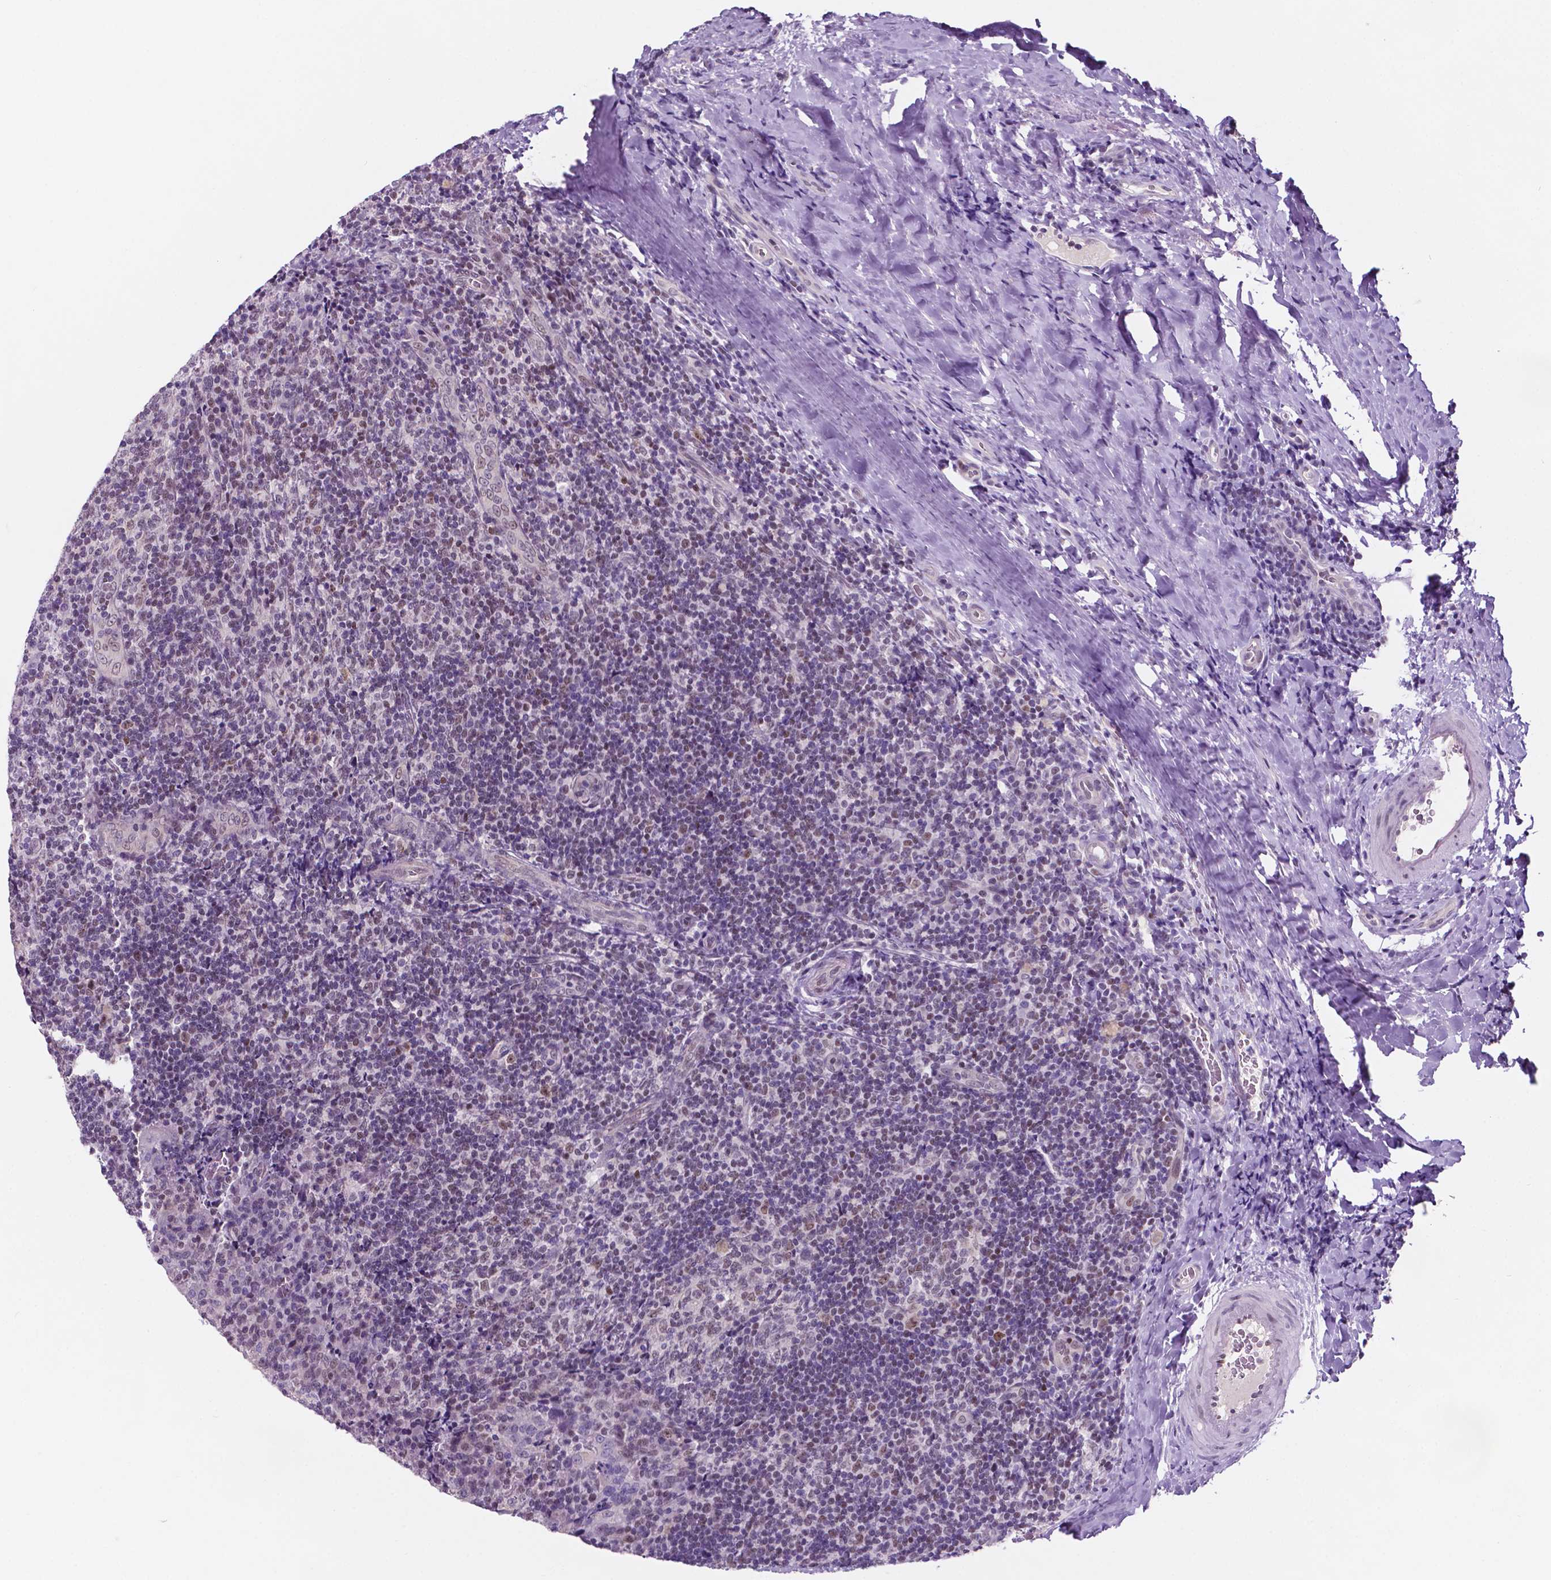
{"staining": {"intensity": "weak", "quantity": "<25%", "location": "nuclear"}, "tissue": "tonsil", "cell_type": "Germinal center cells", "image_type": "normal", "snomed": [{"axis": "morphology", "description": "Normal tissue, NOS"}, {"axis": "topography", "description": "Tonsil"}], "caption": "Image shows no protein expression in germinal center cells of unremarkable tonsil. (Stains: DAB (3,3'-diaminobenzidine) immunohistochemistry (IHC) with hematoxylin counter stain, Microscopy: brightfield microscopy at high magnification).", "gene": "FAM50B", "patient": {"sex": "male", "age": 17}}